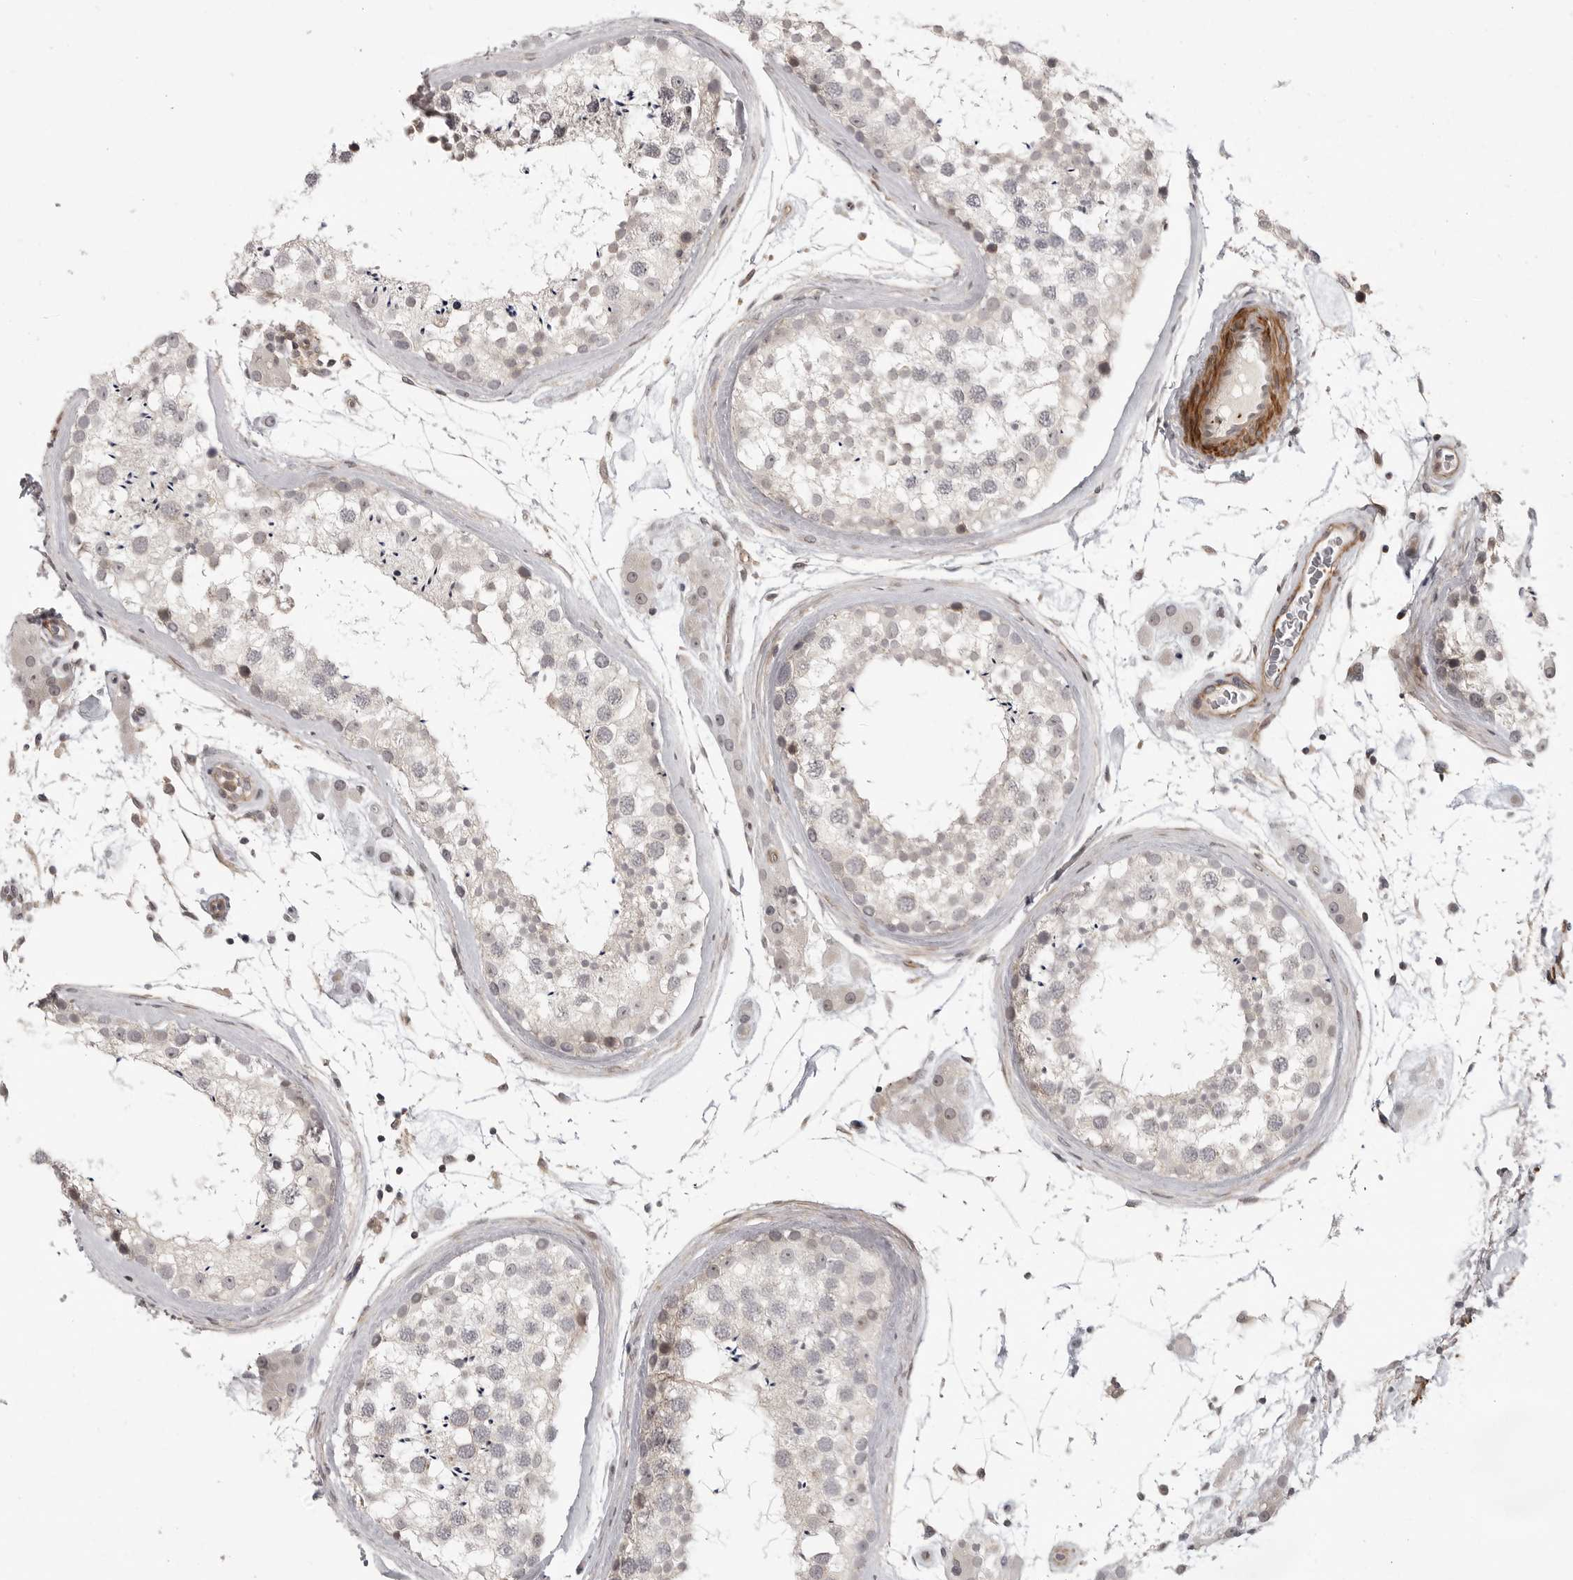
{"staining": {"intensity": "weak", "quantity": "<25%", "location": "cytoplasmic/membranous,nuclear"}, "tissue": "testis", "cell_type": "Cells in seminiferous ducts", "image_type": "normal", "snomed": [{"axis": "morphology", "description": "Normal tissue, NOS"}, {"axis": "topography", "description": "Testis"}], "caption": "Immunohistochemistry histopathology image of unremarkable human testis stained for a protein (brown), which exhibits no positivity in cells in seminiferous ducts.", "gene": "TUT4", "patient": {"sex": "male", "age": 46}}